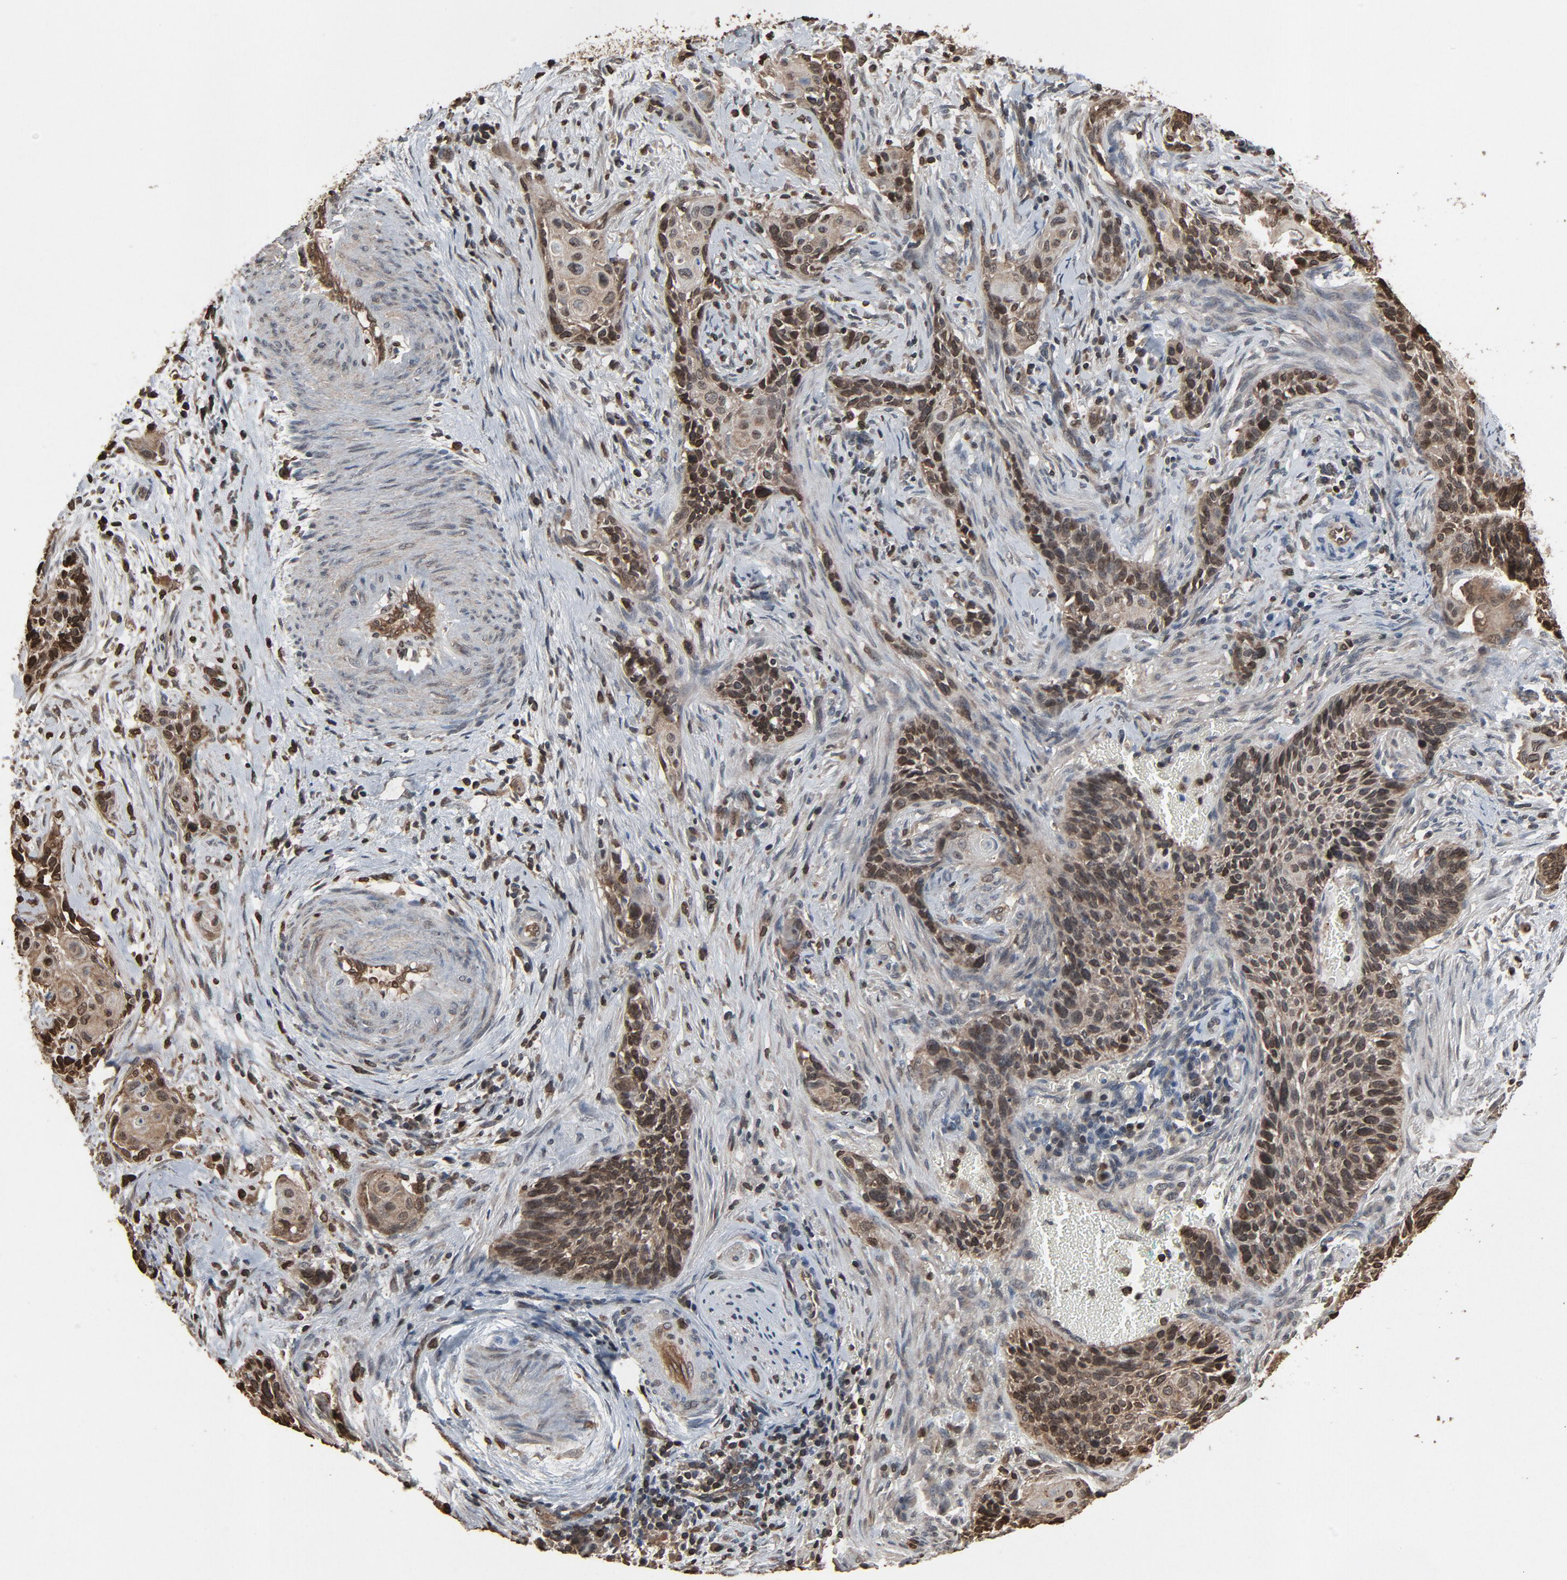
{"staining": {"intensity": "weak", "quantity": "25%-75%", "location": "cytoplasmic/membranous,nuclear"}, "tissue": "cervical cancer", "cell_type": "Tumor cells", "image_type": "cancer", "snomed": [{"axis": "morphology", "description": "Squamous cell carcinoma, NOS"}, {"axis": "topography", "description": "Cervix"}], "caption": "Weak cytoplasmic/membranous and nuclear expression is seen in about 25%-75% of tumor cells in cervical cancer (squamous cell carcinoma). The staining is performed using DAB (3,3'-diaminobenzidine) brown chromogen to label protein expression. The nuclei are counter-stained blue using hematoxylin.", "gene": "UBE2D1", "patient": {"sex": "female", "age": 33}}